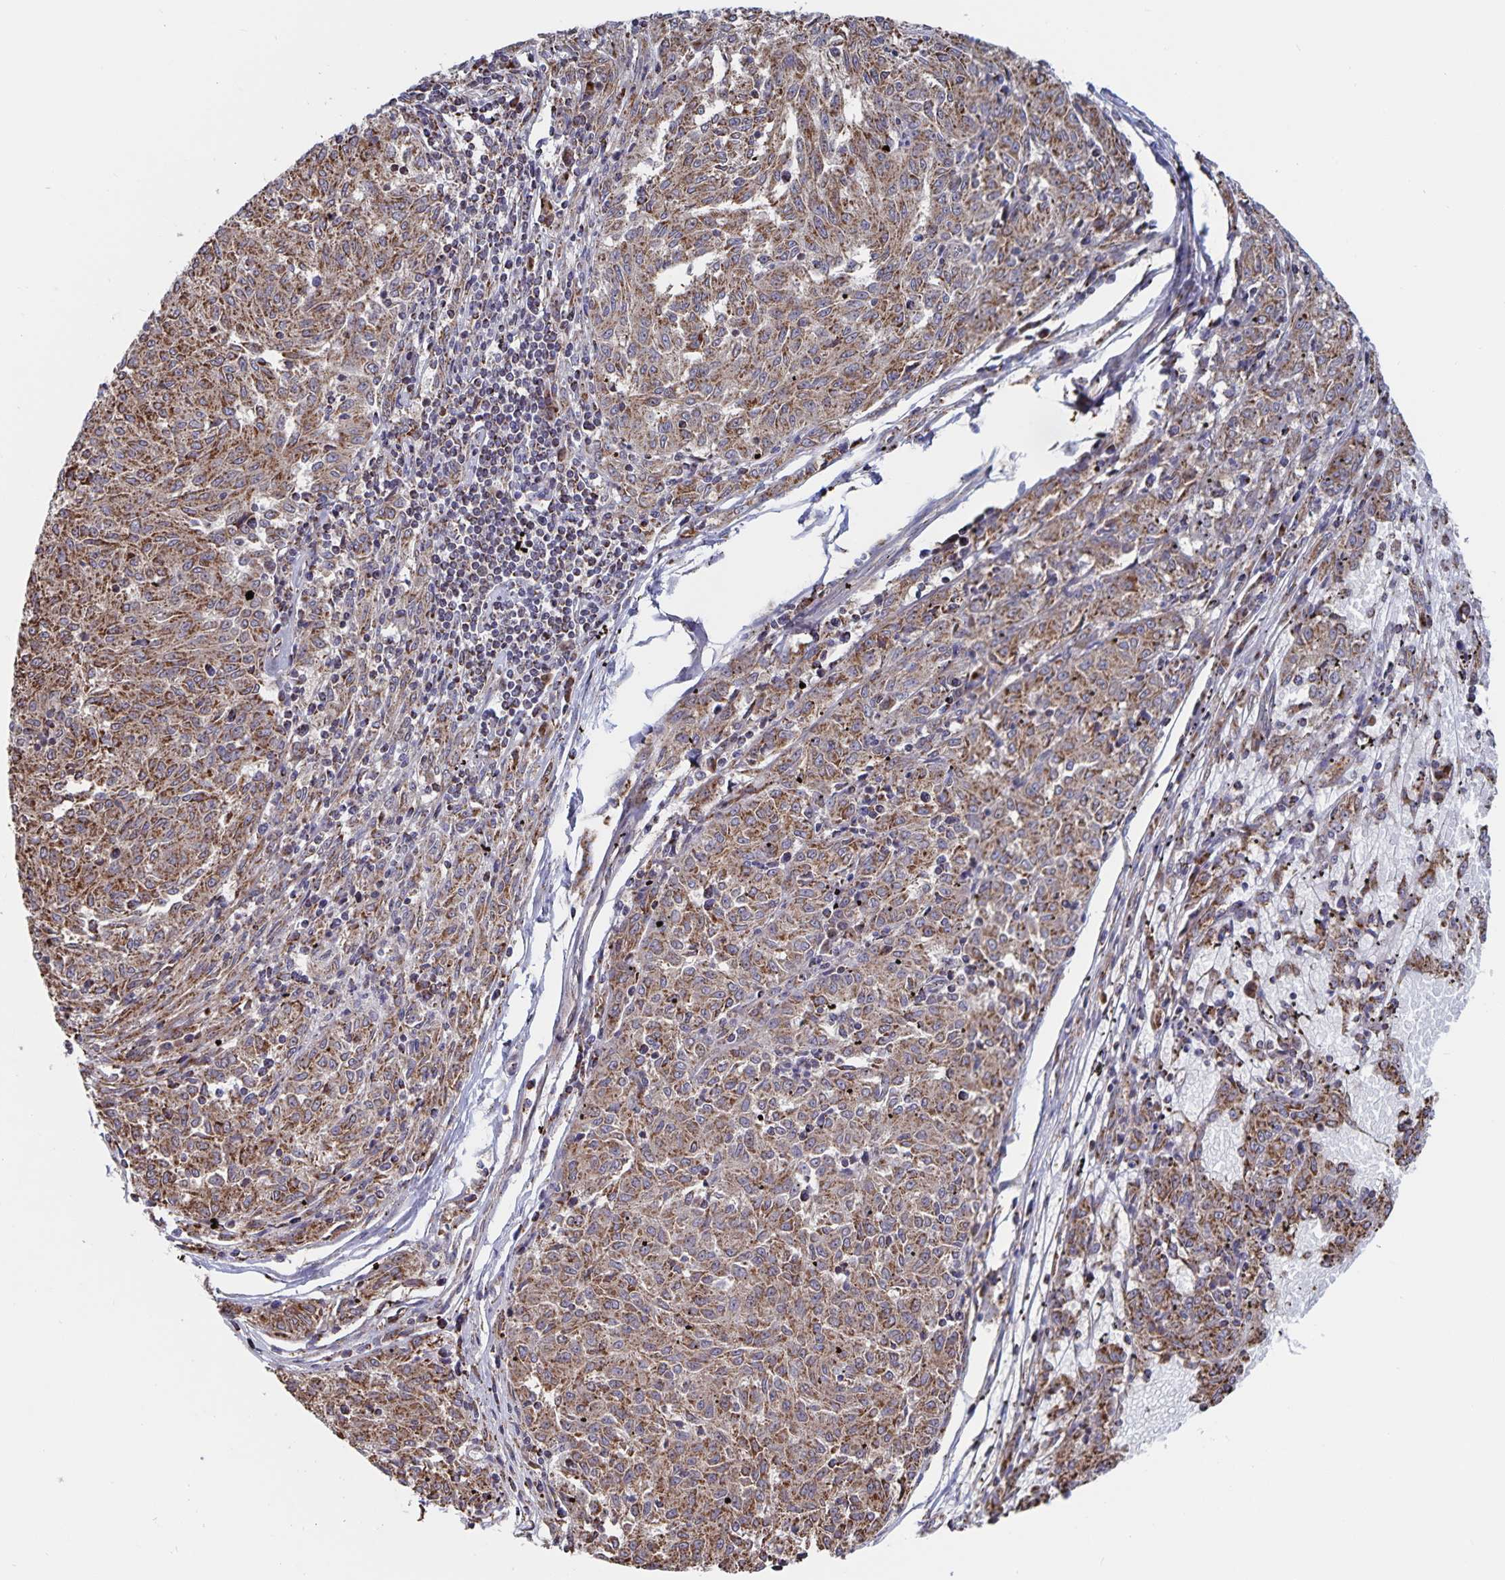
{"staining": {"intensity": "moderate", "quantity": ">75%", "location": "cytoplasmic/membranous"}, "tissue": "melanoma", "cell_type": "Tumor cells", "image_type": "cancer", "snomed": [{"axis": "morphology", "description": "Malignant melanoma, NOS"}, {"axis": "topography", "description": "Skin"}], "caption": "Malignant melanoma stained with a protein marker shows moderate staining in tumor cells.", "gene": "ACACA", "patient": {"sex": "female", "age": 72}}